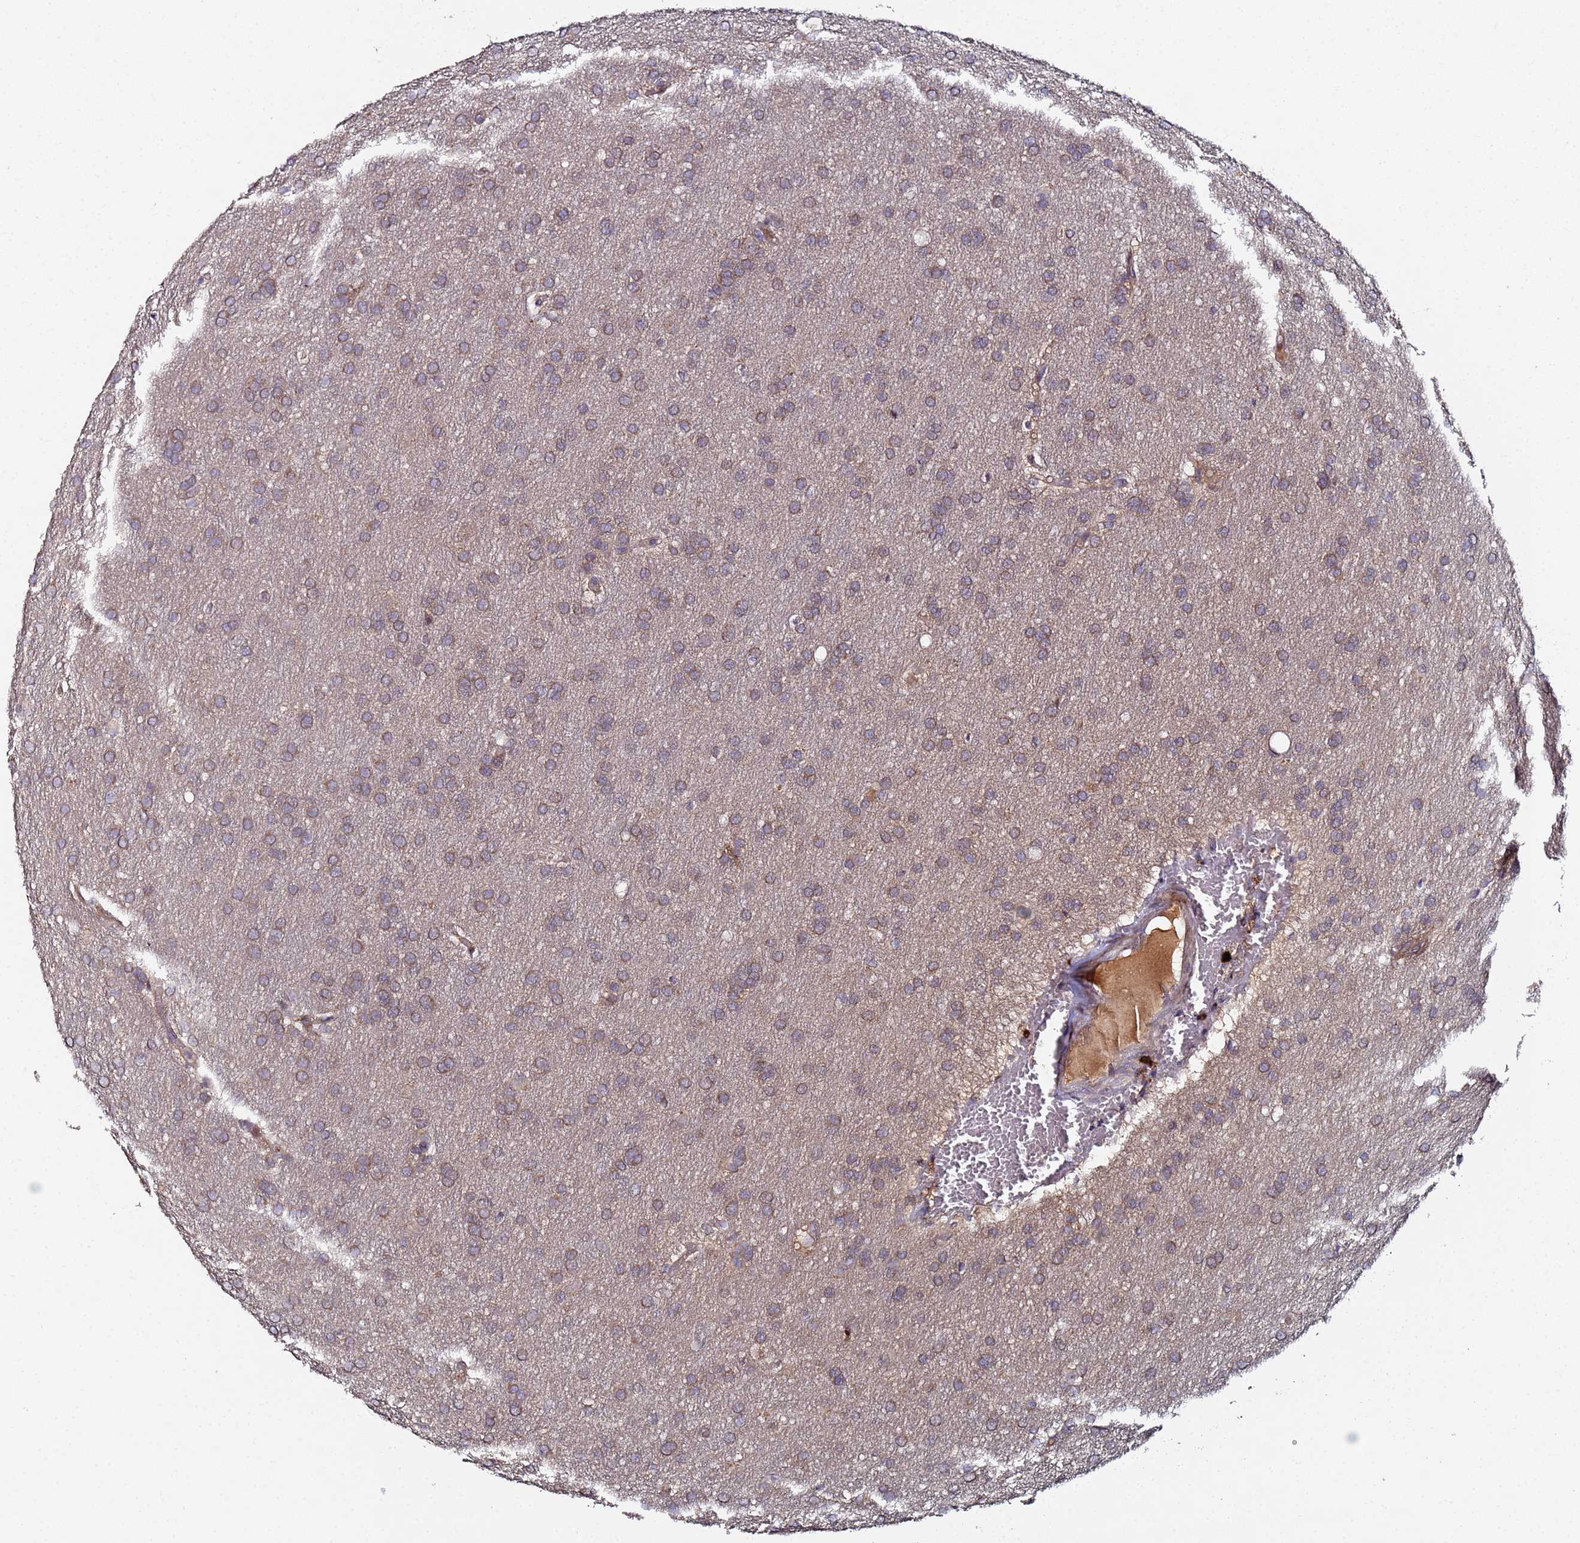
{"staining": {"intensity": "weak", "quantity": ">75%", "location": "cytoplasmic/membranous"}, "tissue": "glioma", "cell_type": "Tumor cells", "image_type": "cancer", "snomed": [{"axis": "morphology", "description": "Glioma, malignant, Low grade"}, {"axis": "topography", "description": "Brain"}], "caption": "The image reveals staining of glioma, revealing weak cytoplasmic/membranous protein staining (brown color) within tumor cells.", "gene": "OSER1", "patient": {"sex": "female", "age": 32}}